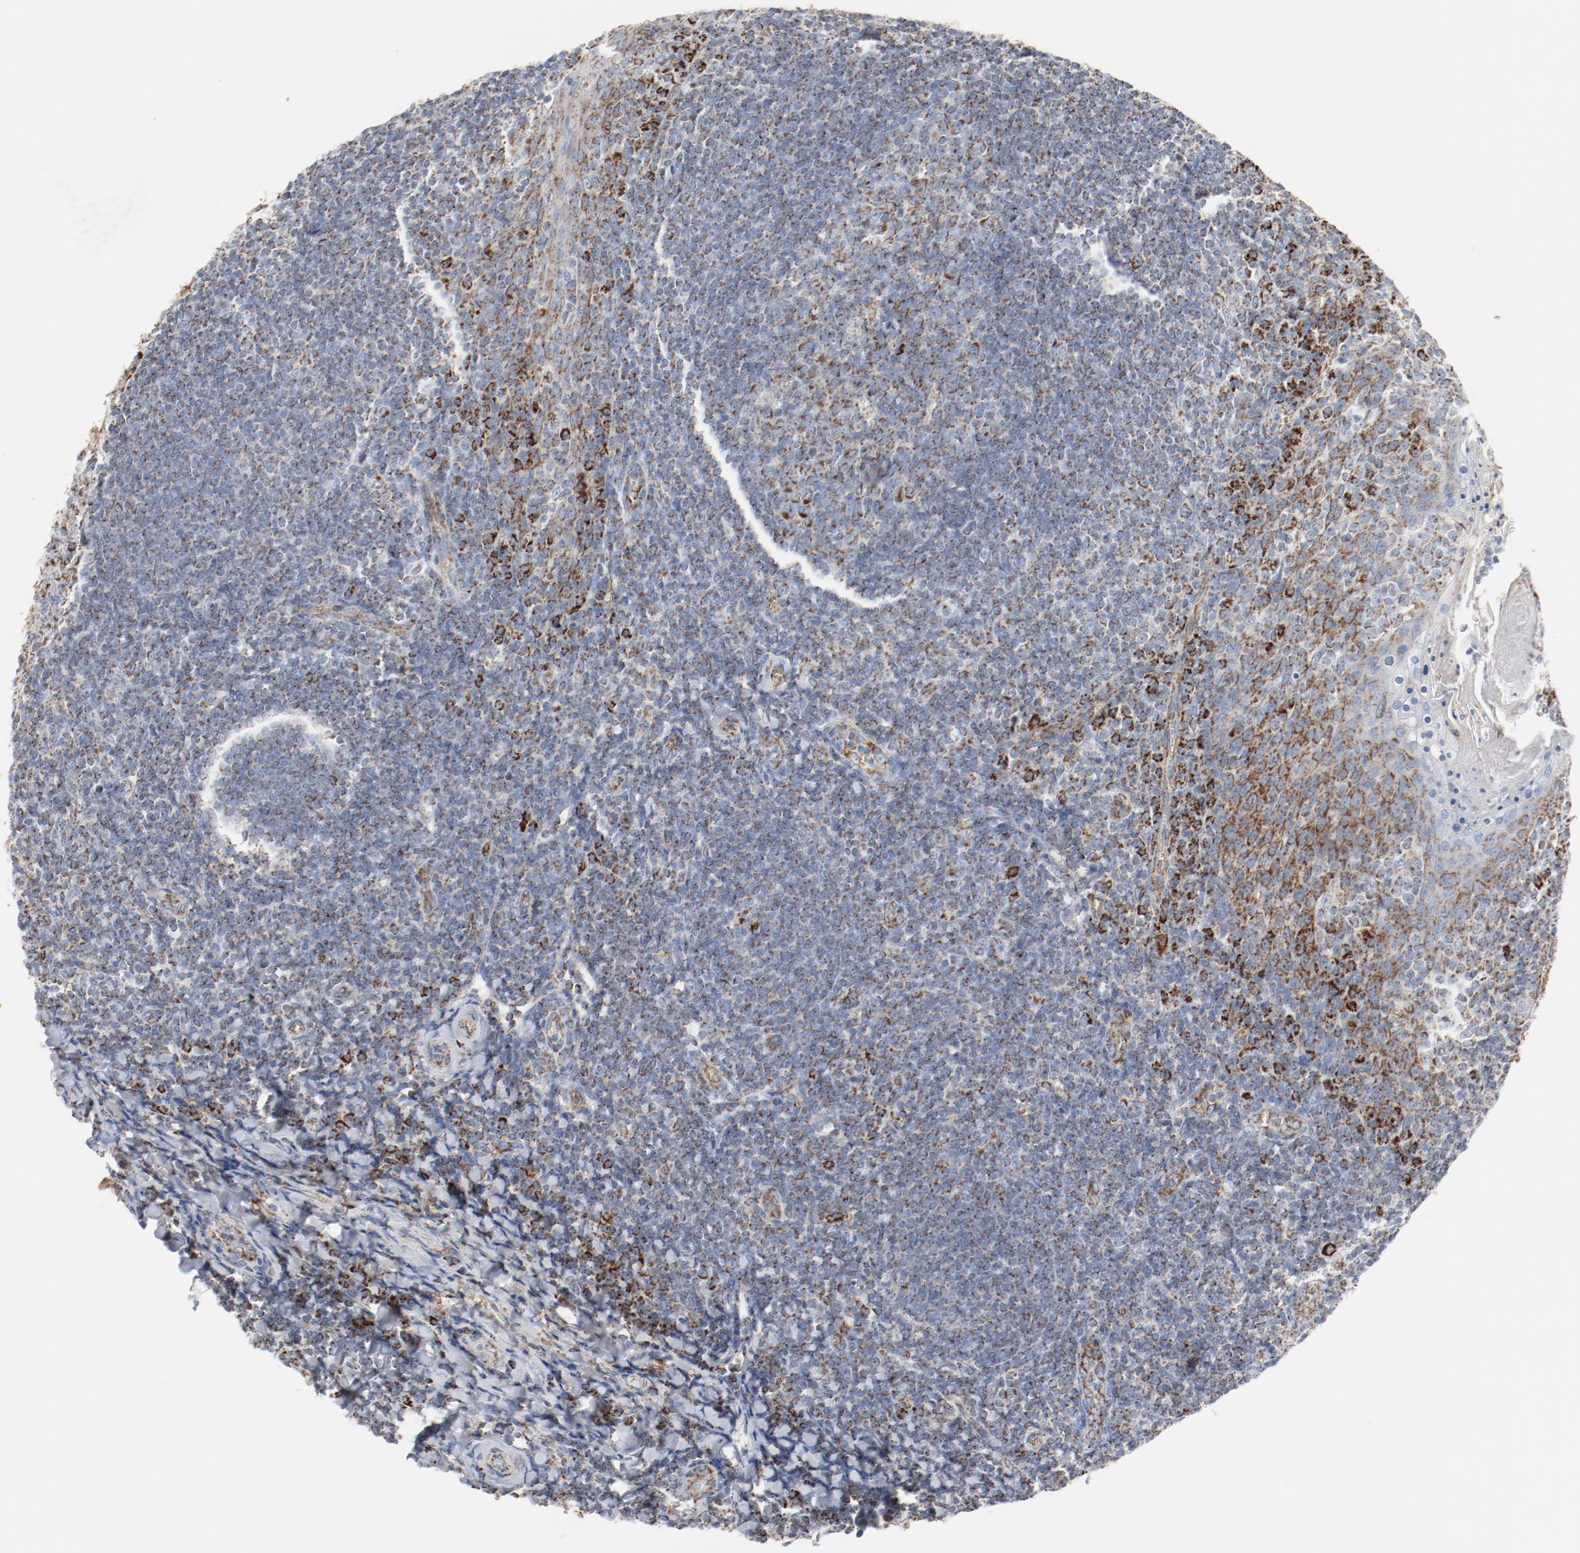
{"staining": {"intensity": "moderate", "quantity": "25%-75%", "location": "cytoplasmic/membranous"}, "tissue": "tonsil", "cell_type": "Germinal center cells", "image_type": "normal", "snomed": [{"axis": "morphology", "description": "Normal tissue, NOS"}, {"axis": "topography", "description": "Tonsil"}], "caption": "Immunohistochemistry (IHC) (DAB (3,3'-diaminobenzidine)) staining of normal tonsil demonstrates moderate cytoplasmic/membranous protein positivity in approximately 25%-75% of germinal center cells.", "gene": "NDUFB8", "patient": {"sex": "male", "age": 31}}